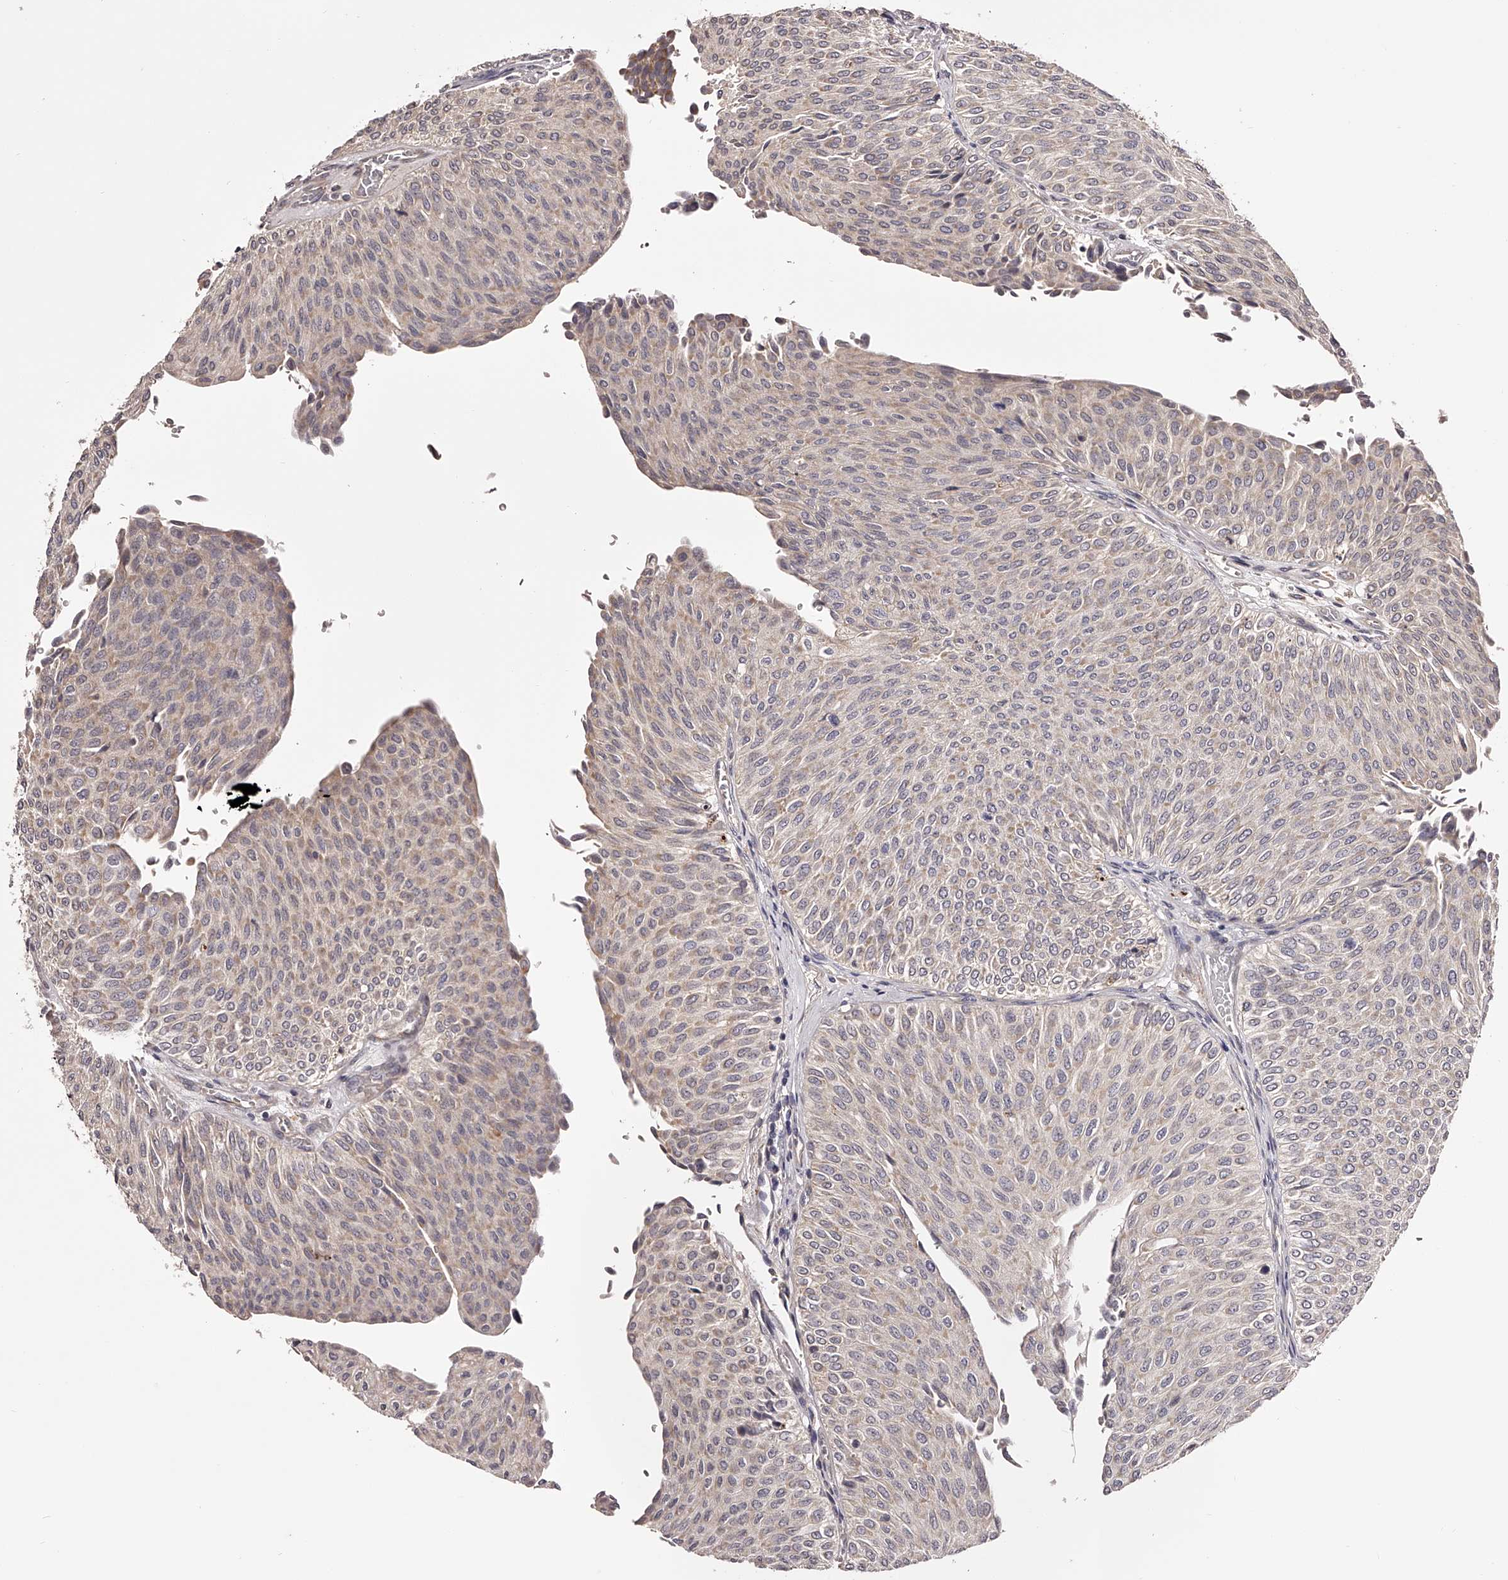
{"staining": {"intensity": "weak", "quantity": "25%-75%", "location": "cytoplasmic/membranous"}, "tissue": "urothelial cancer", "cell_type": "Tumor cells", "image_type": "cancer", "snomed": [{"axis": "morphology", "description": "Urothelial carcinoma, Low grade"}, {"axis": "topography", "description": "Urinary bladder"}], "caption": "The micrograph shows a brown stain indicating the presence of a protein in the cytoplasmic/membranous of tumor cells in urothelial cancer.", "gene": "ODF2L", "patient": {"sex": "male", "age": 78}}